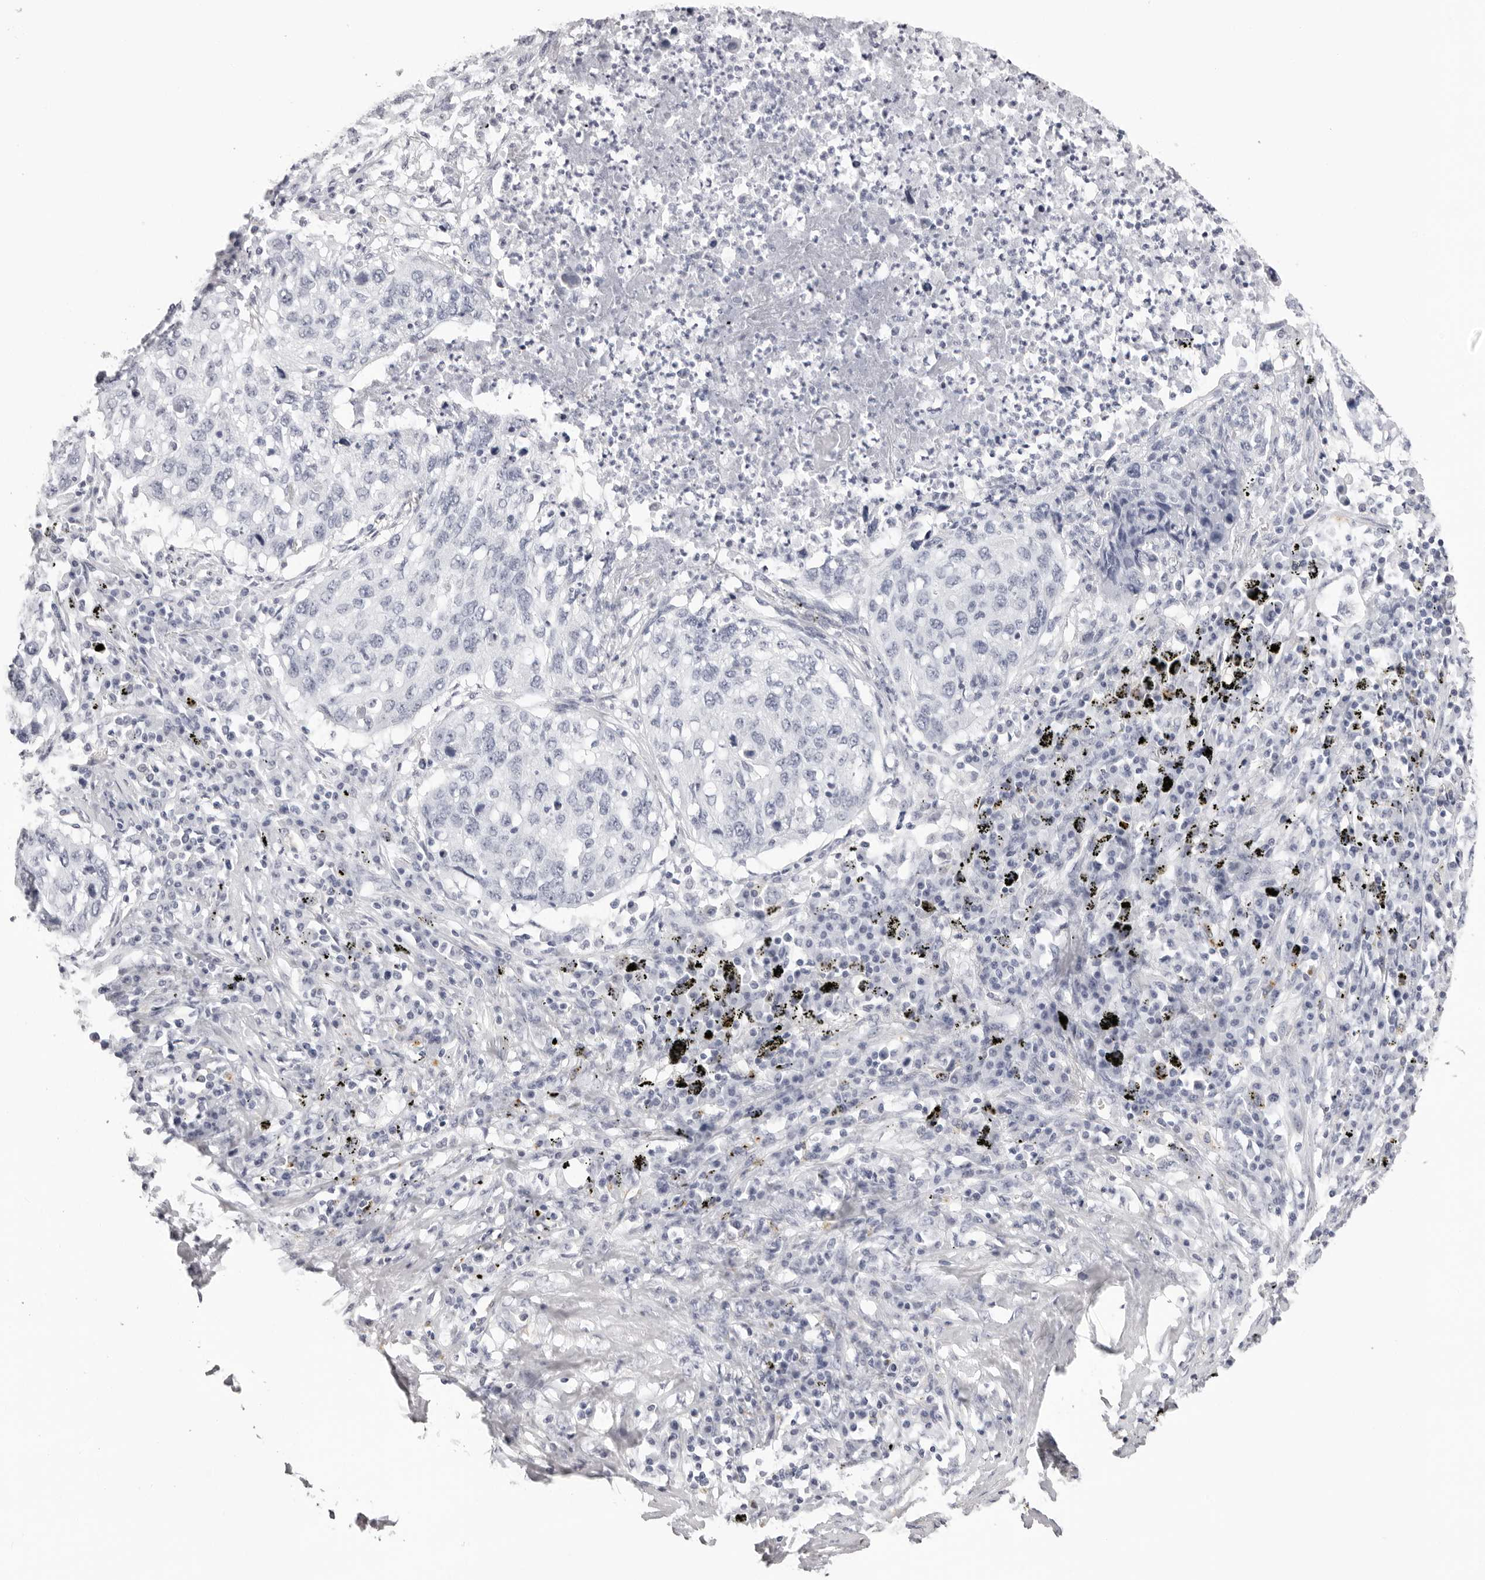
{"staining": {"intensity": "negative", "quantity": "none", "location": "none"}, "tissue": "lung cancer", "cell_type": "Tumor cells", "image_type": "cancer", "snomed": [{"axis": "morphology", "description": "Squamous cell carcinoma, NOS"}, {"axis": "topography", "description": "Lung"}], "caption": "There is no significant positivity in tumor cells of lung cancer.", "gene": "RHO", "patient": {"sex": "female", "age": 63}}